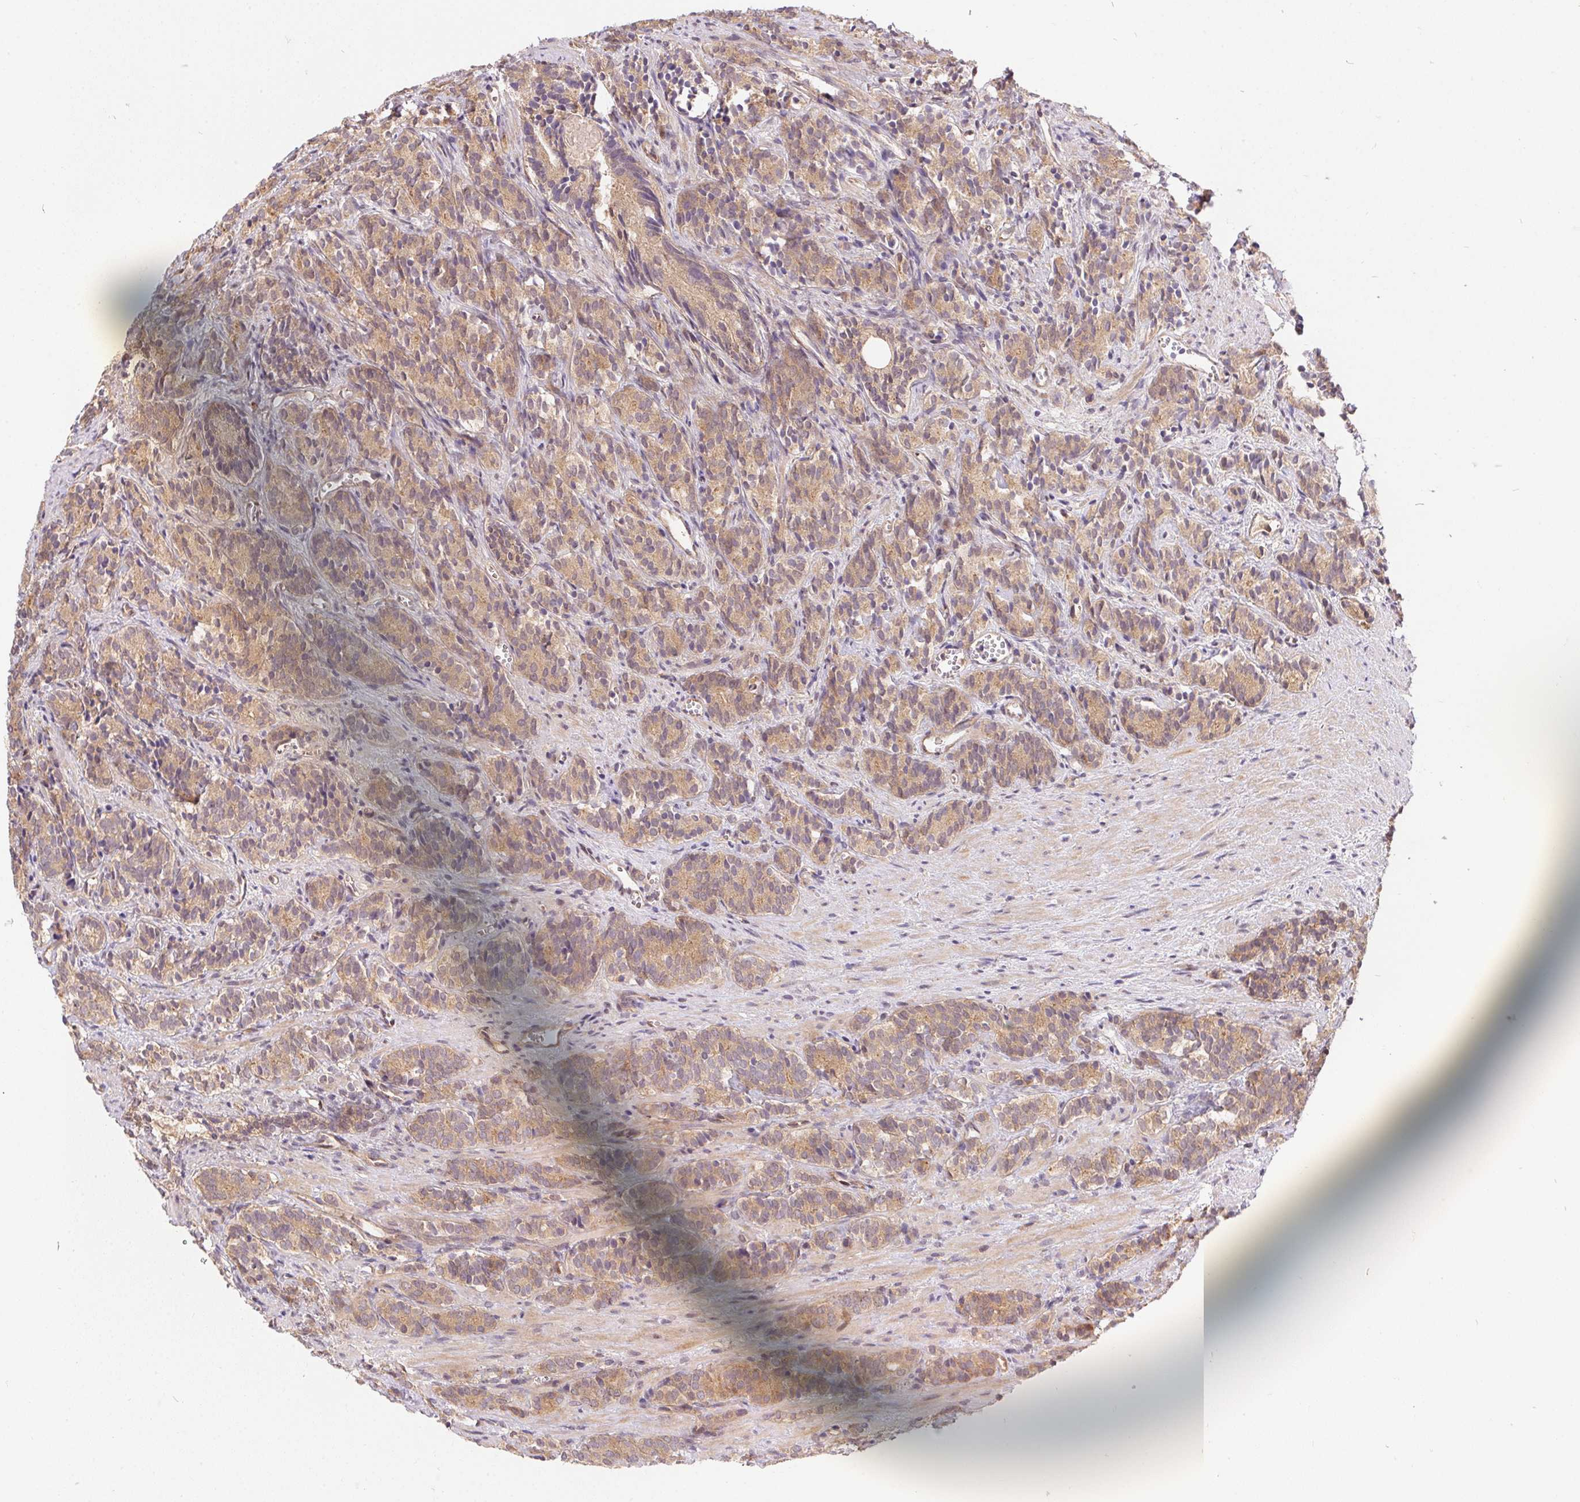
{"staining": {"intensity": "weak", "quantity": ">75%", "location": "cytoplasmic/membranous"}, "tissue": "prostate cancer", "cell_type": "Tumor cells", "image_type": "cancer", "snomed": [{"axis": "morphology", "description": "Adenocarcinoma, High grade"}, {"axis": "topography", "description": "Prostate"}], "caption": "Prostate cancer (adenocarcinoma (high-grade)) stained for a protein demonstrates weak cytoplasmic/membranous positivity in tumor cells.", "gene": "NUDT16", "patient": {"sex": "male", "age": 84}}